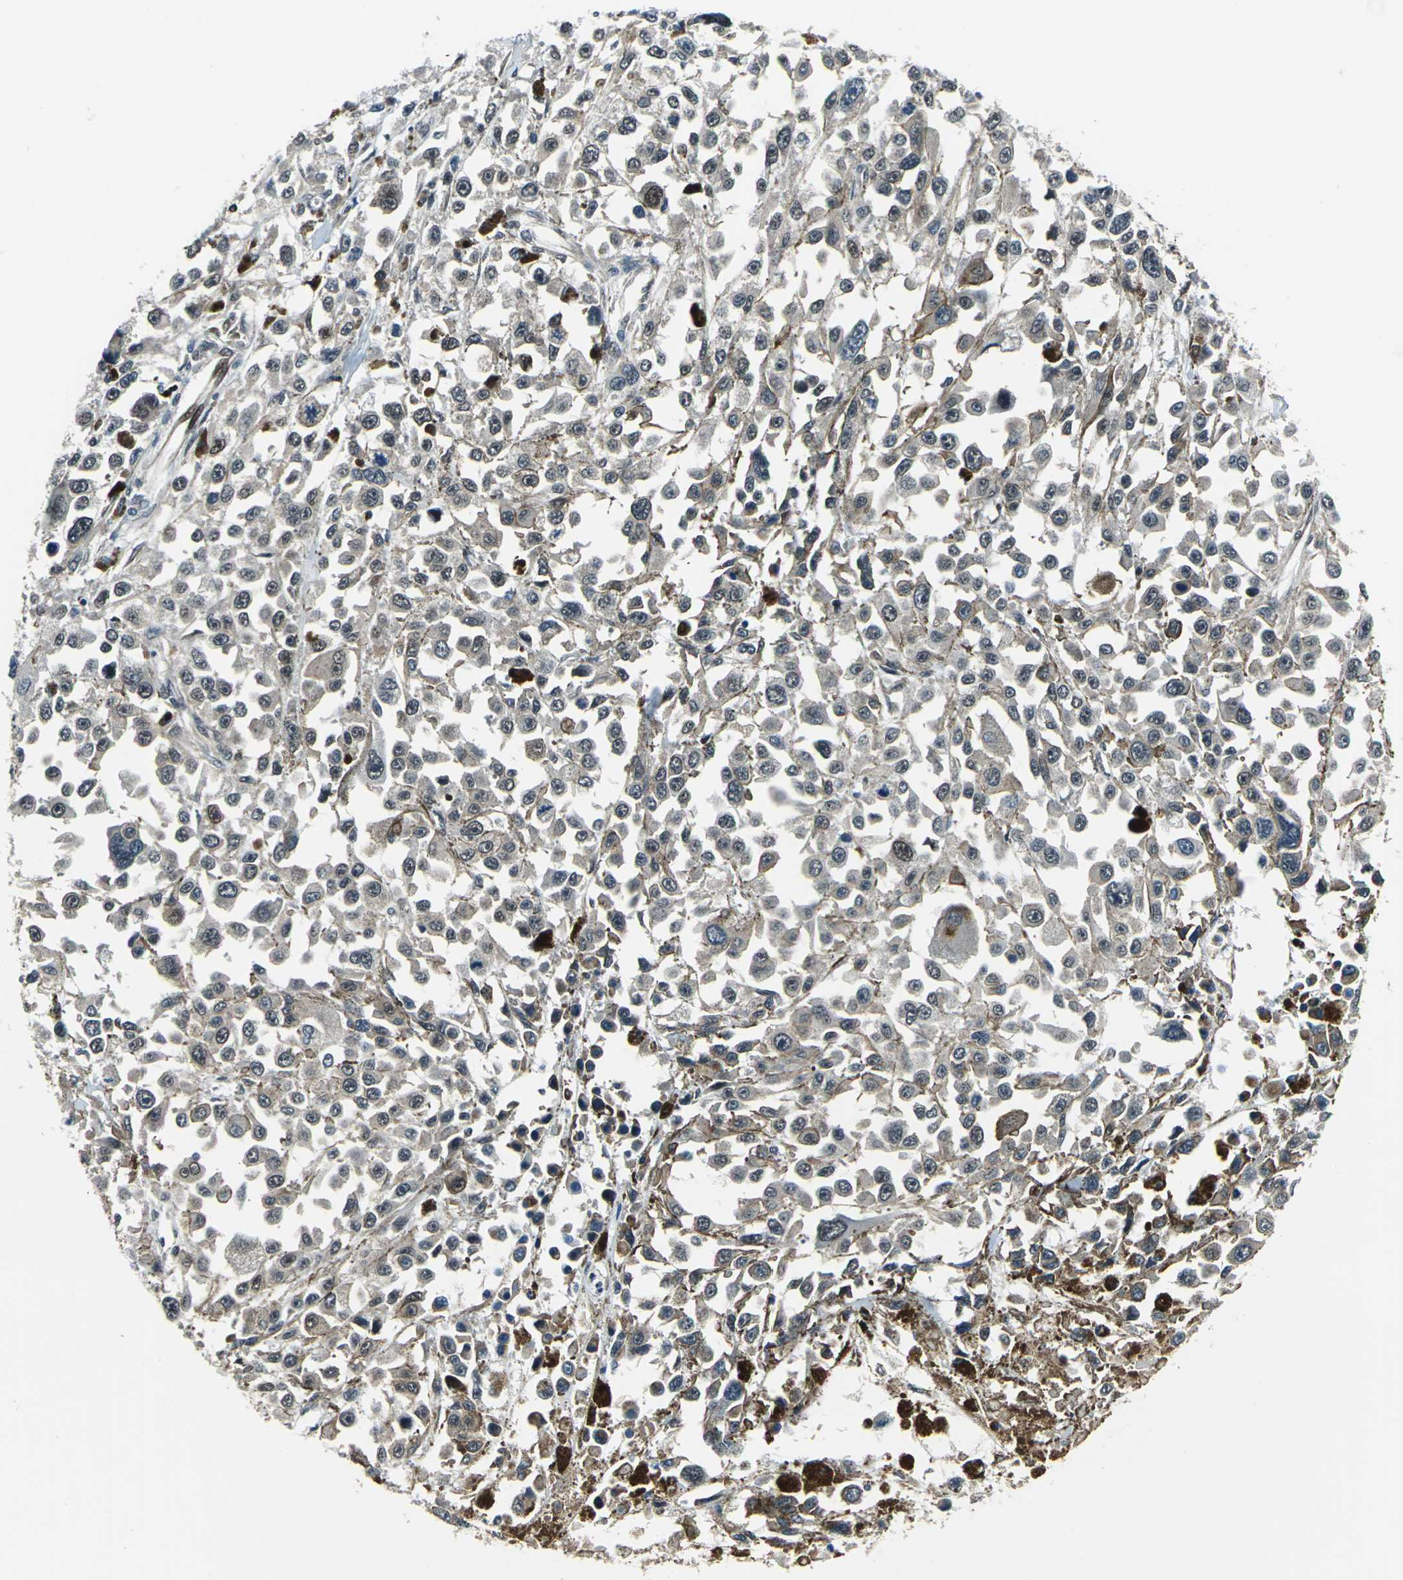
{"staining": {"intensity": "moderate", "quantity": "<25%", "location": "cytoplasmic/membranous"}, "tissue": "melanoma", "cell_type": "Tumor cells", "image_type": "cancer", "snomed": [{"axis": "morphology", "description": "Malignant melanoma, Metastatic site"}, {"axis": "topography", "description": "Lymph node"}], "caption": "Immunohistochemical staining of human melanoma demonstrates low levels of moderate cytoplasmic/membranous positivity in about <25% of tumor cells. (brown staining indicates protein expression, while blue staining denotes nuclei).", "gene": "POLR3K", "patient": {"sex": "male", "age": 59}}